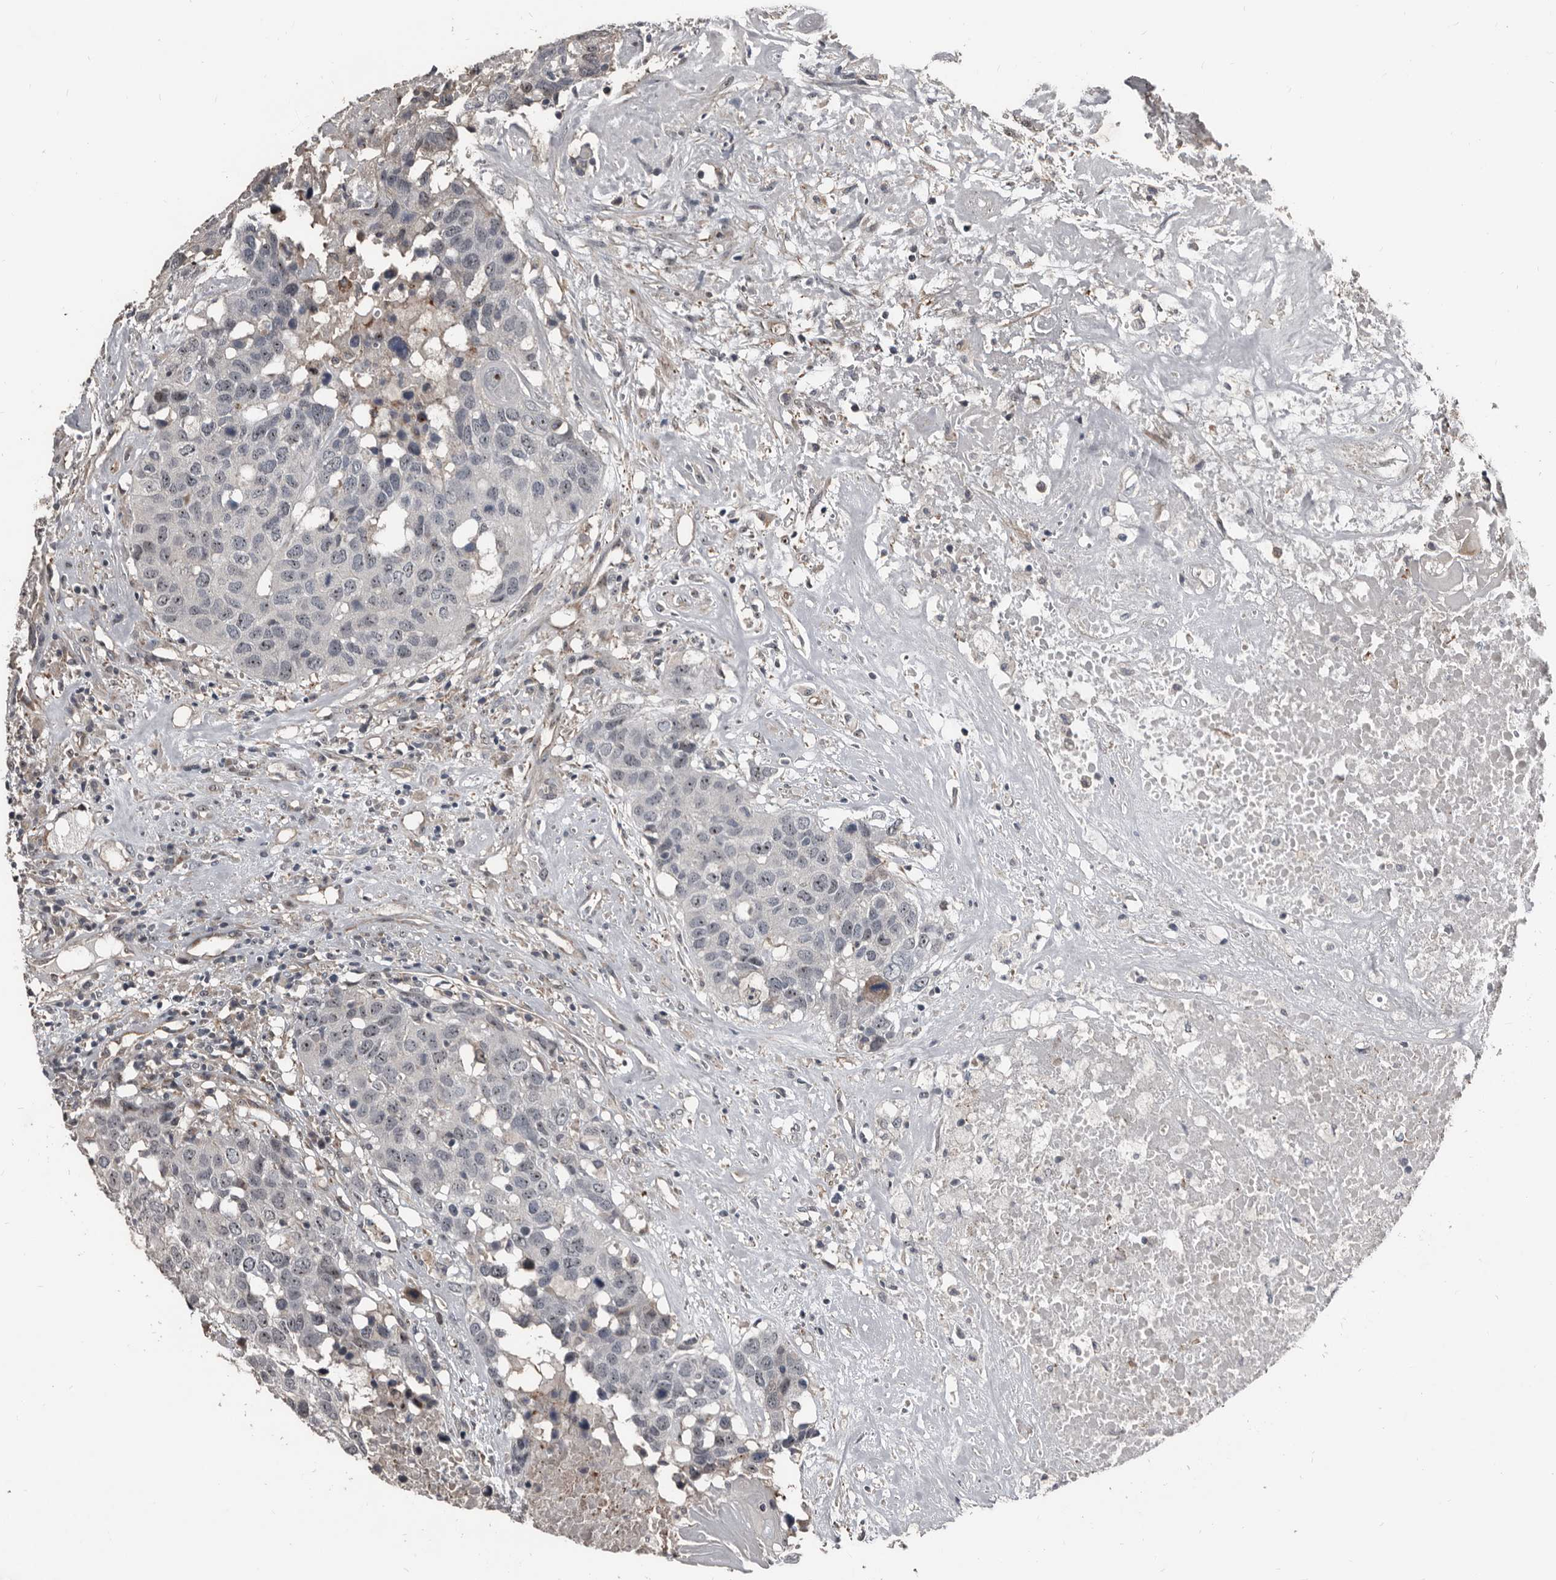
{"staining": {"intensity": "negative", "quantity": "none", "location": "none"}, "tissue": "head and neck cancer", "cell_type": "Tumor cells", "image_type": "cancer", "snomed": [{"axis": "morphology", "description": "Squamous cell carcinoma, NOS"}, {"axis": "topography", "description": "Head-Neck"}], "caption": "Immunohistochemical staining of human head and neck cancer reveals no significant staining in tumor cells.", "gene": "DHPS", "patient": {"sex": "male", "age": 66}}